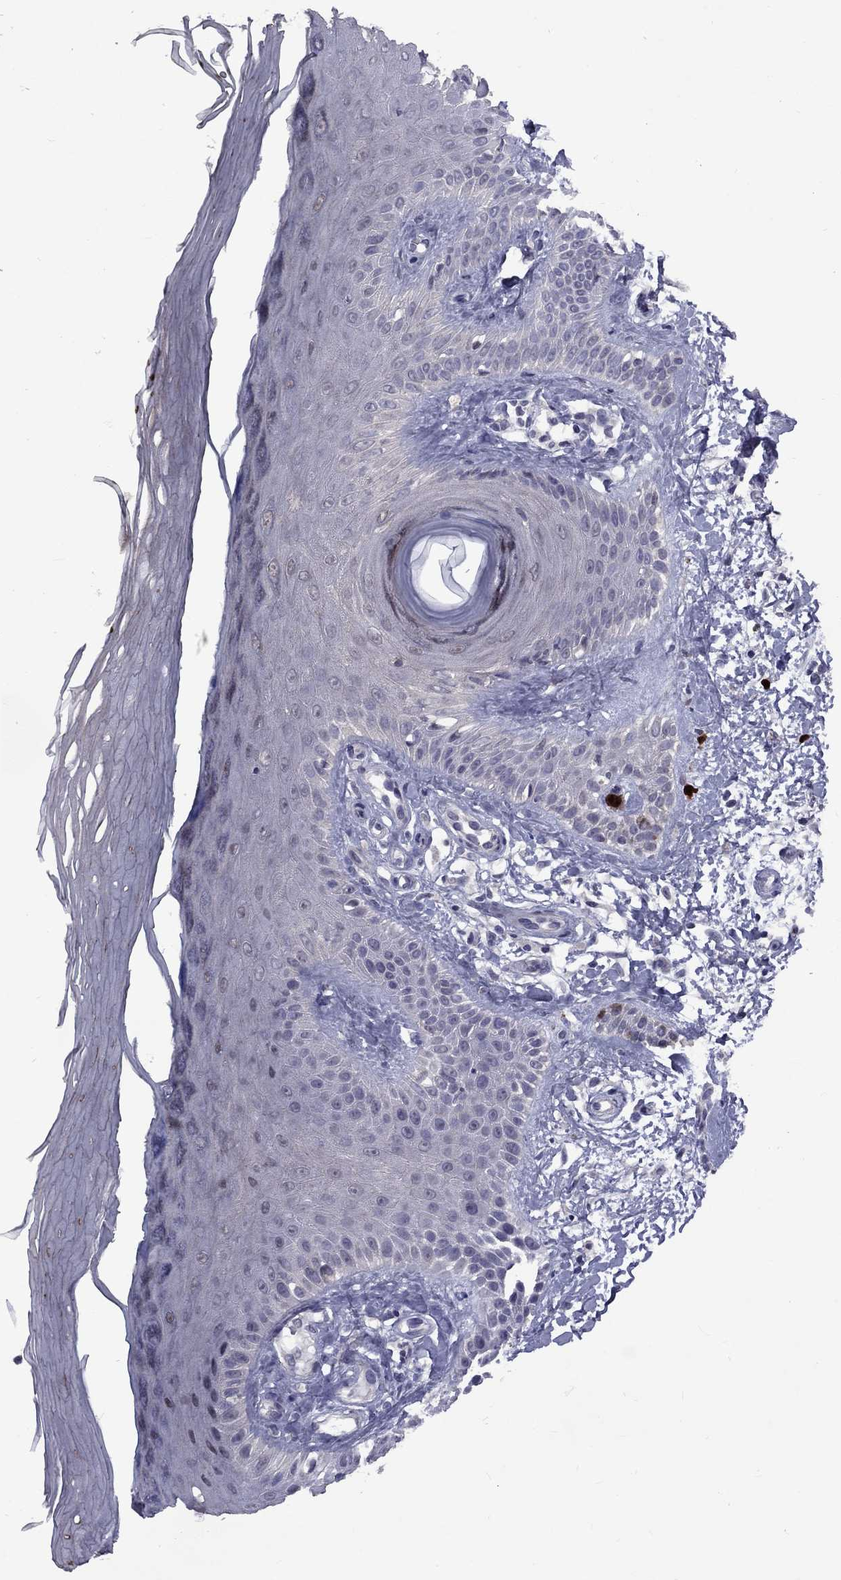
{"staining": {"intensity": "negative", "quantity": "none", "location": "none"}, "tissue": "skin", "cell_type": "Fibroblasts", "image_type": "normal", "snomed": [{"axis": "morphology", "description": "Normal tissue, NOS"}, {"axis": "morphology", "description": "Inflammation, NOS"}, {"axis": "morphology", "description": "Fibrosis, NOS"}, {"axis": "topography", "description": "Skin"}], "caption": "A photomicrograph of skin stained for a protein reveals no brown staining in fibroblasts. The staining was performed using DAB (3,3'-diaminobenzidine) to visualize the protein expression in brown, while the nuclei were stained in blue with hematoxylin (Magnification: 20x).", "gene": "SNTA1", "patient": {"sex": "male", "age": 71}}